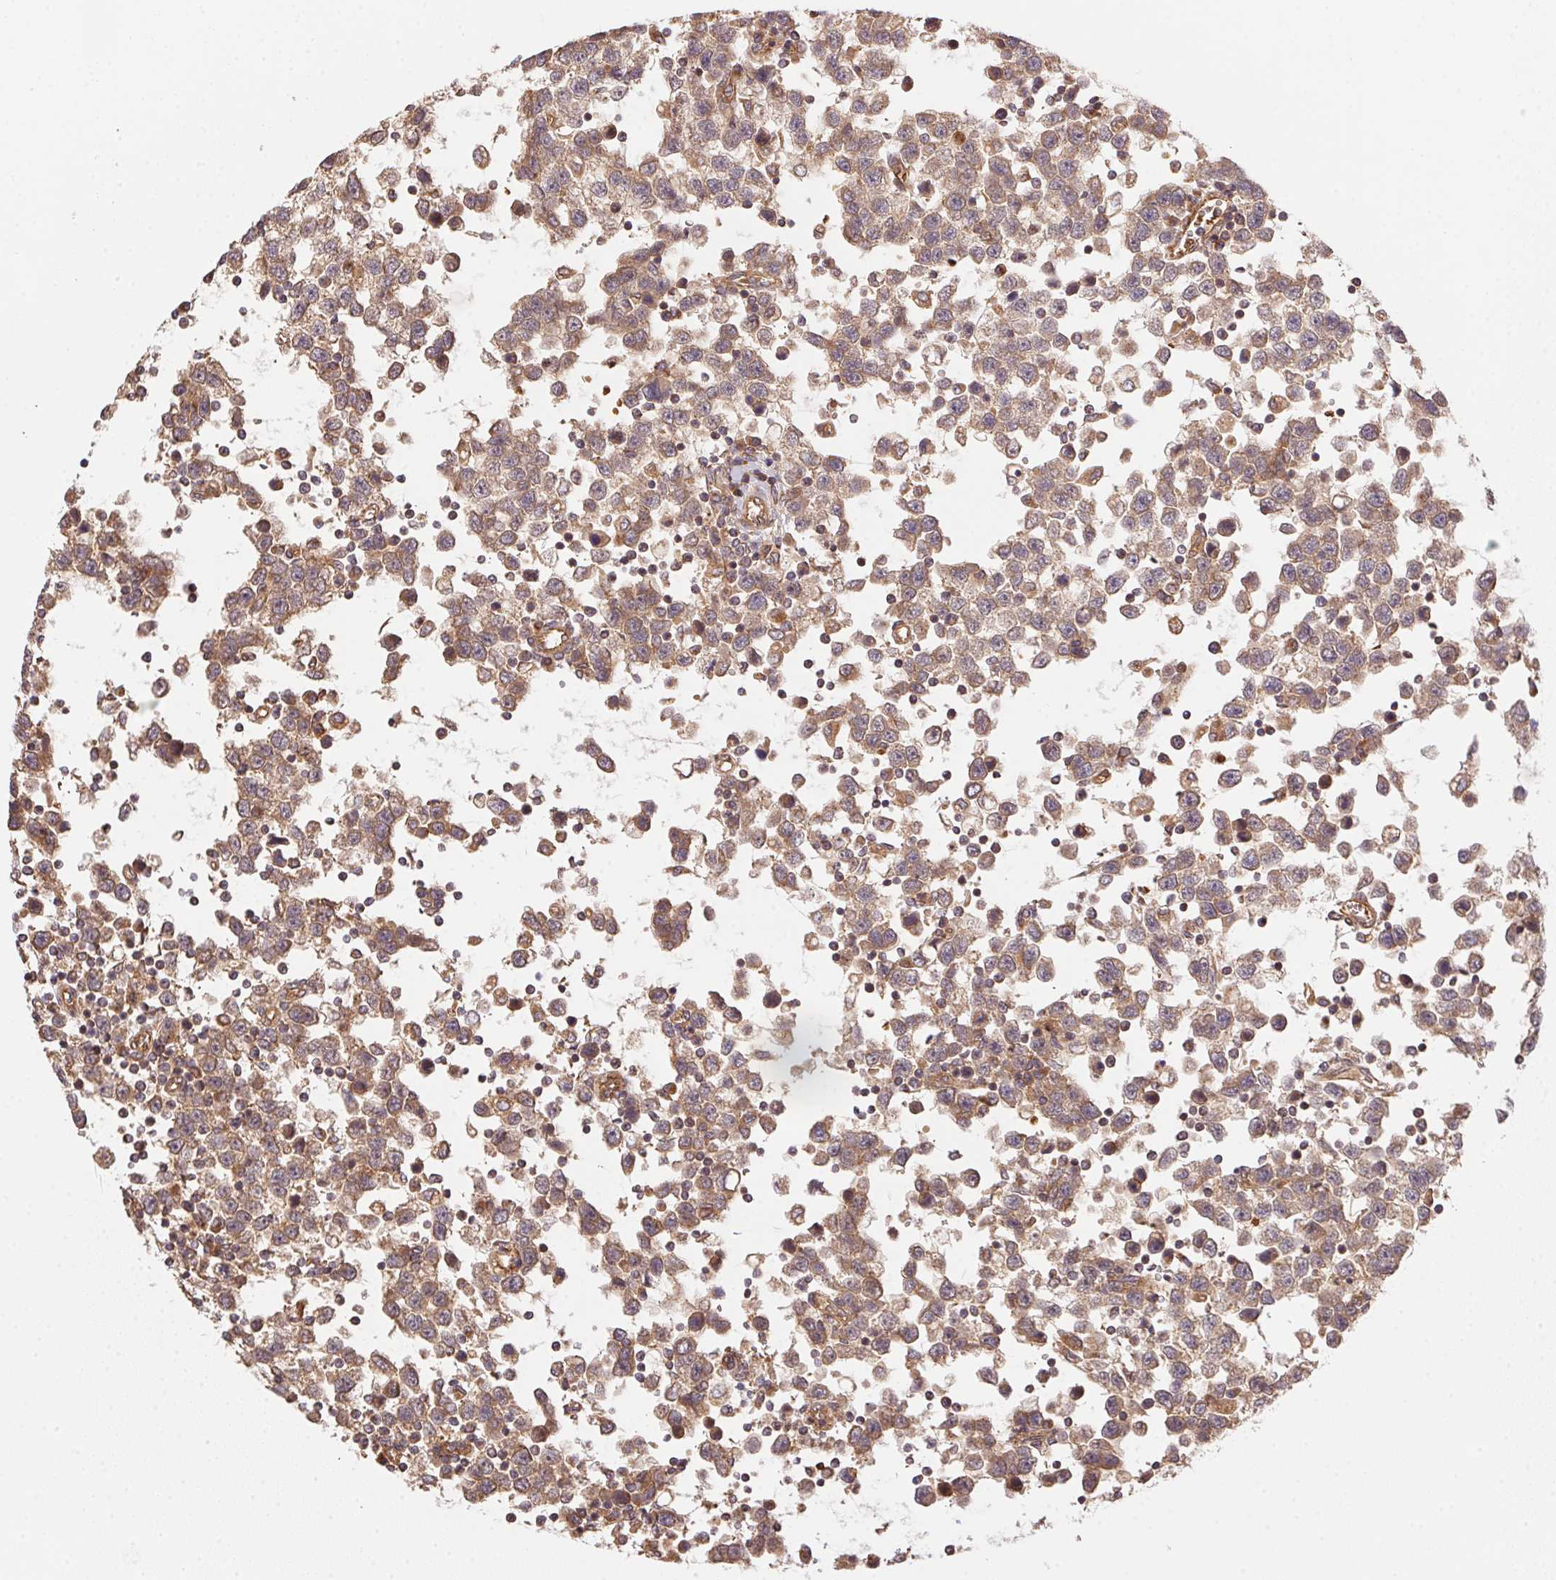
{"staining": {"intensity": "moderate", "quantity": ">75%", "location": "cytoplasmic/membranous"}, "tissue": "testis cancer", "cell_type": "Tumor cells", "image_type": "cancer", "snomed": [{"axis": "morphology", "description": "Seminoma, NOS"}, {"axis": "topography", "description": "Testis"}], "caption": "Immunohistochemical staining of testis cancer (seminoma) demonstrates medium levels of moderate cytoplasmic/membranous protein positivity in approximately >75% of tumor cells.", "gene": "USE1", "patient": {"sex": "male", "age": 34}}